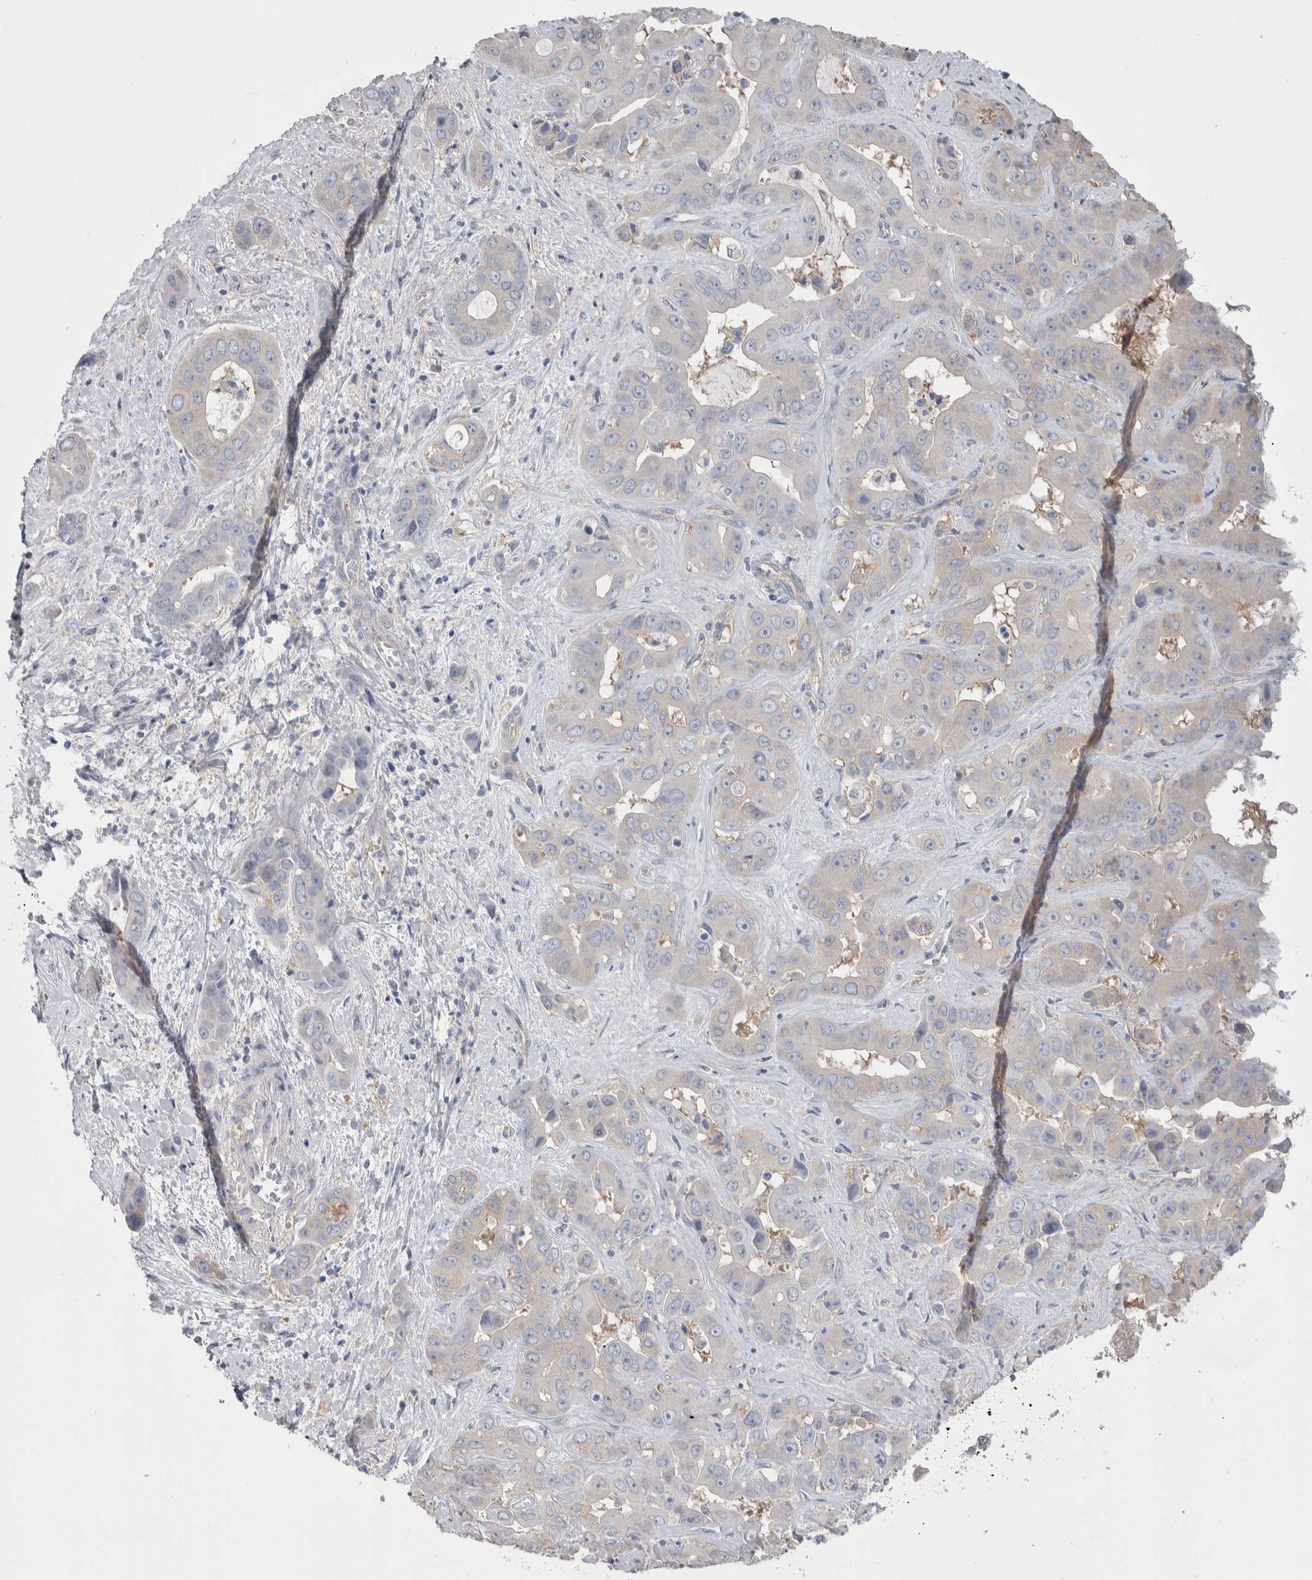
{"staining": {"intensity": "negative", "quantity": "none", "location": "none"}, "tissue": "liver cancer", "cell_type": "Tumor cells", "image_type": "cancer", "snomed": [{"axis": "morphology", "description": "Cholangiocarcinoma"}, {"axis": "topography", "description": "Liver"}], "caption": "Cholangiocarcinoma (liver) was stained to show a protein in brown. There is no significant staining in tumor cells.", "gene": "GPHN", "patient": {"sex": "female", "age": 52}}